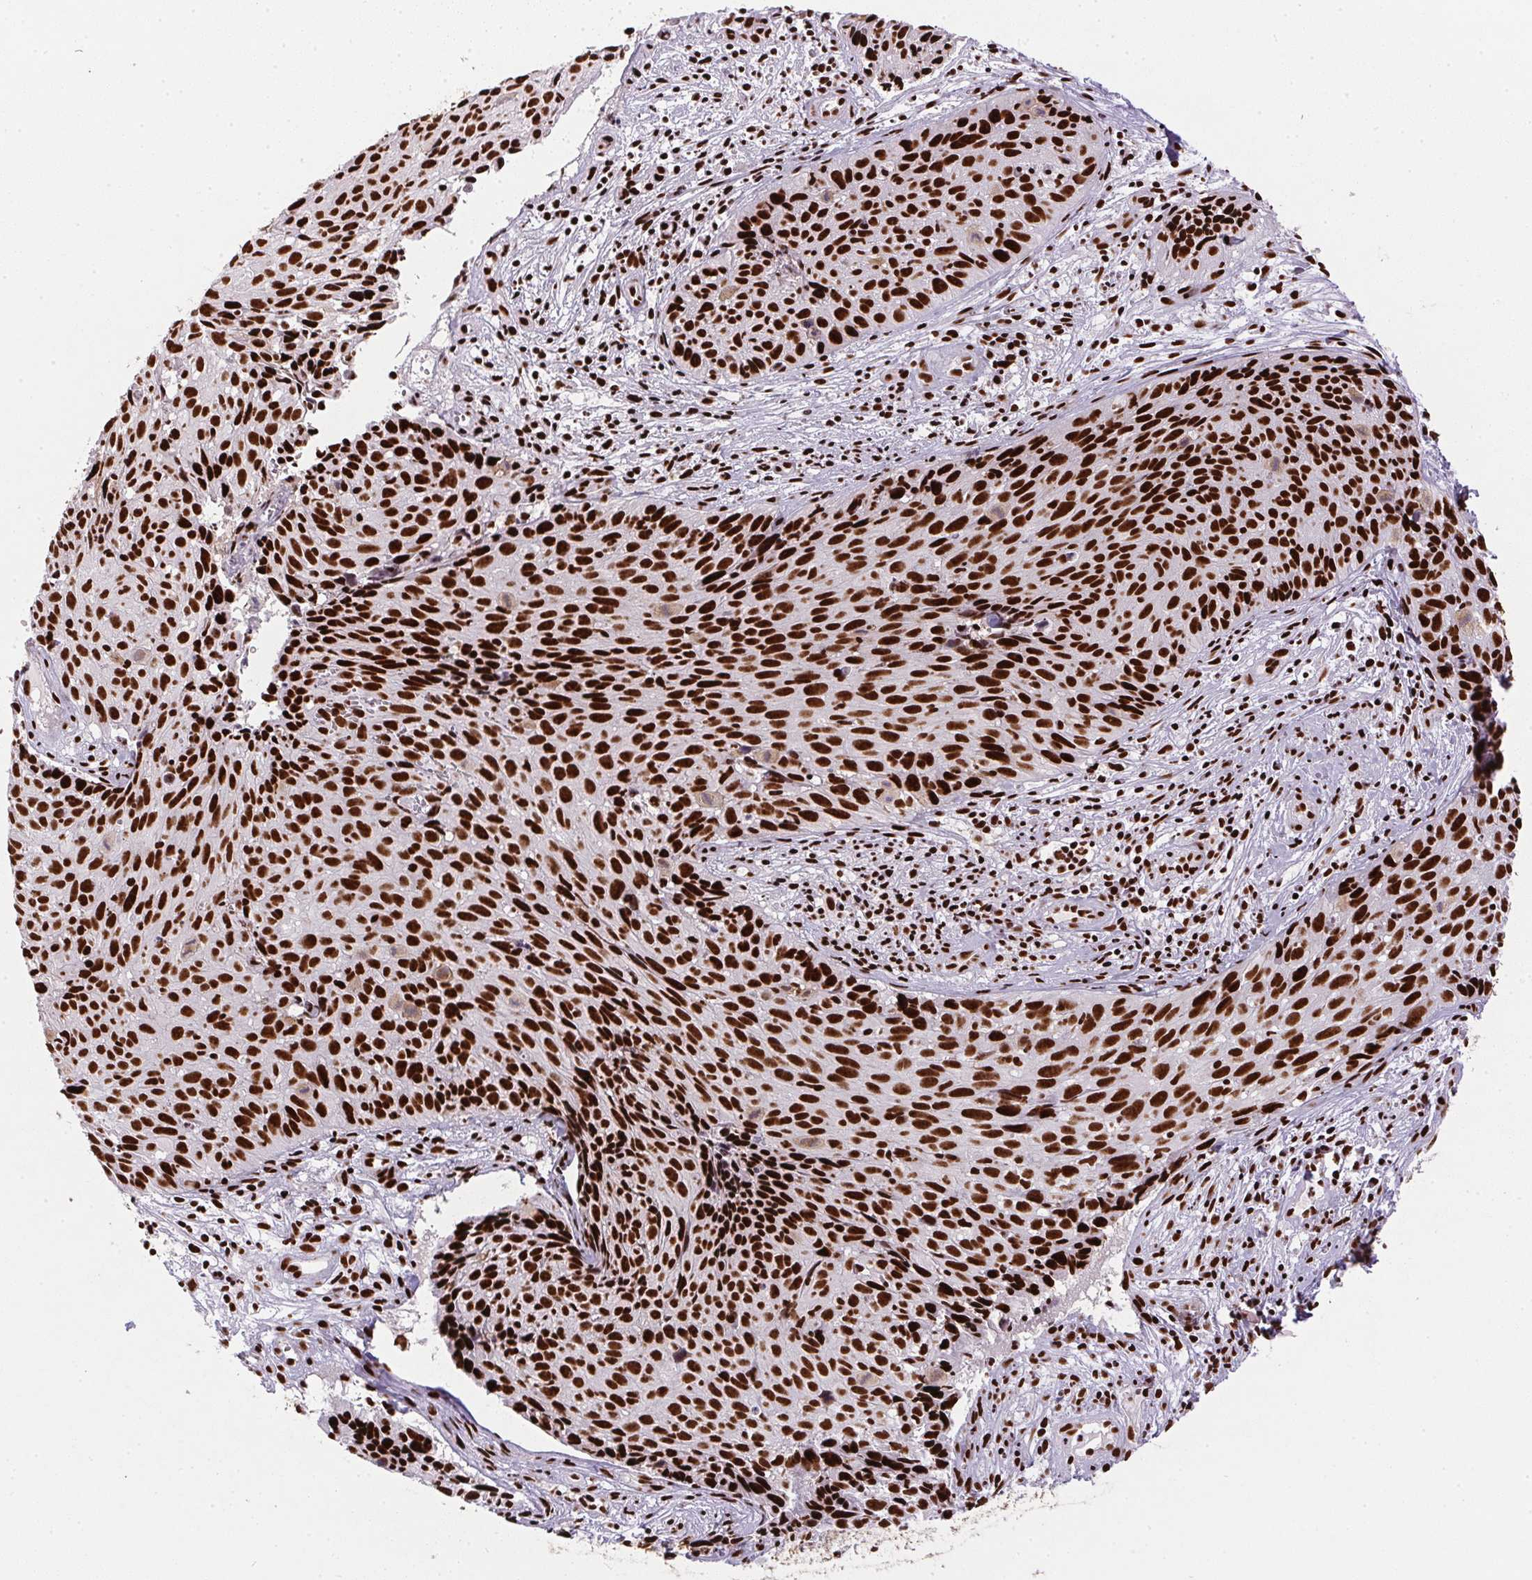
{"staining": {"intensity": "strong", "quantity": ">75%", "location": "nuclear"}, "tissue": "cervical cancer", "cell_type": "Tumor cells", "image_type": "cancer", "snomed": [{"axis": "morphology", "description": "Squamous cell carcinoma, NOS"}, {"axis": "topography", "description": "Cervix"}], "caption": "About >75% of tumor cells in cervical squamous cell carcinoma show strong nuclear protein staining as visualized by brown immunohistochemical staining.", "gene": "PAGE3", "patient": {"sex": "female", "age": 30}}